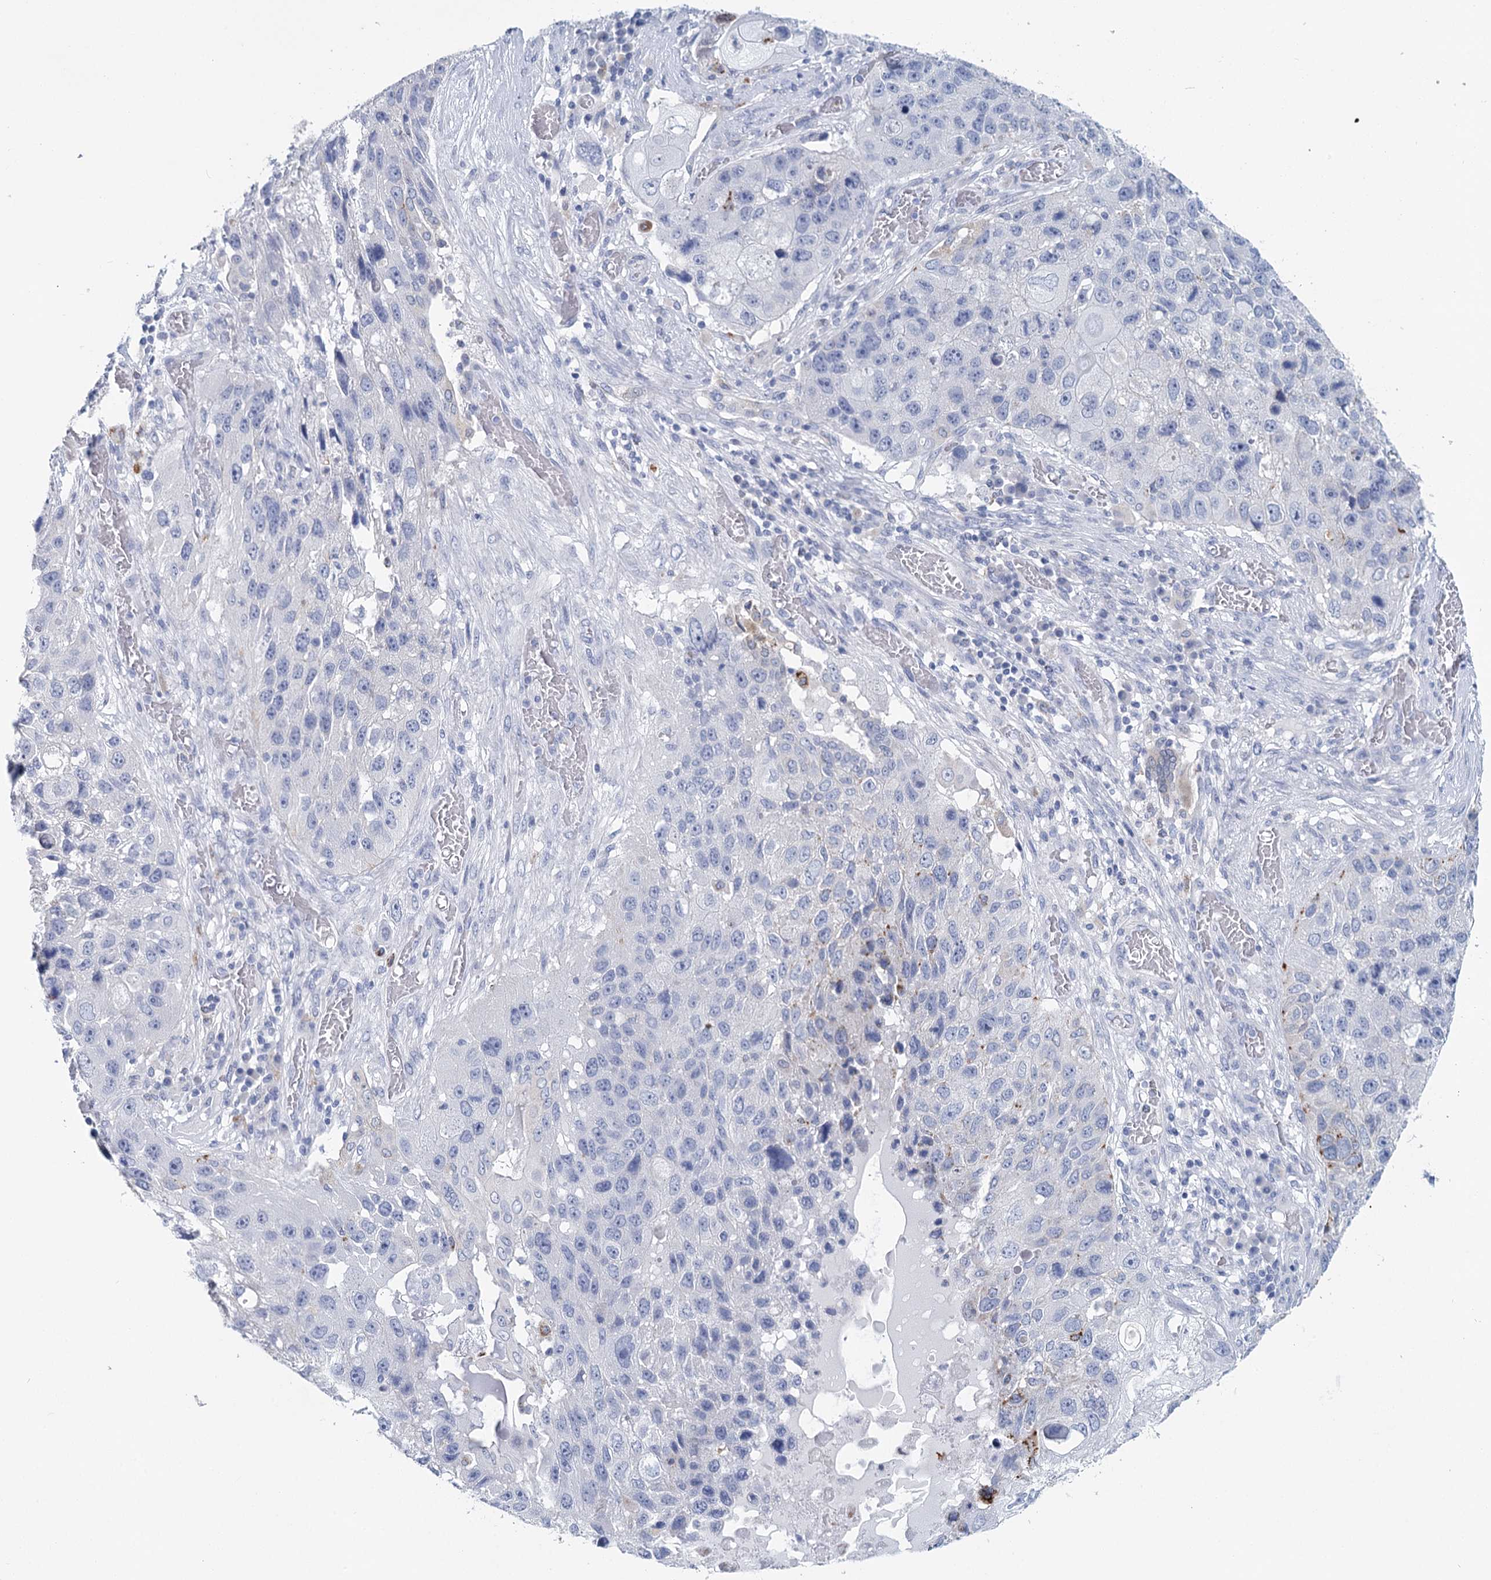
{"staining": {"intensity": "negative", "quantity": "none", "location": "none"}, "tissue": "lung cancer", "cell_type": "Tumor cells", "image_type": "cancer", "snomed": [{"axis": "morphology", "description": "Squamous cell carcinoma, NOS"}, {"axis": "topography", "description": "Lung"}], "caption": "This is a image of immunohistochemistry staining of lung squamous cell carcinoma, which shows no expression in tumor cells. (DAB immunohistochemistry, high magnification).", "gene": "METTL7B", "patient": {"sex": "male", "age": 61}}